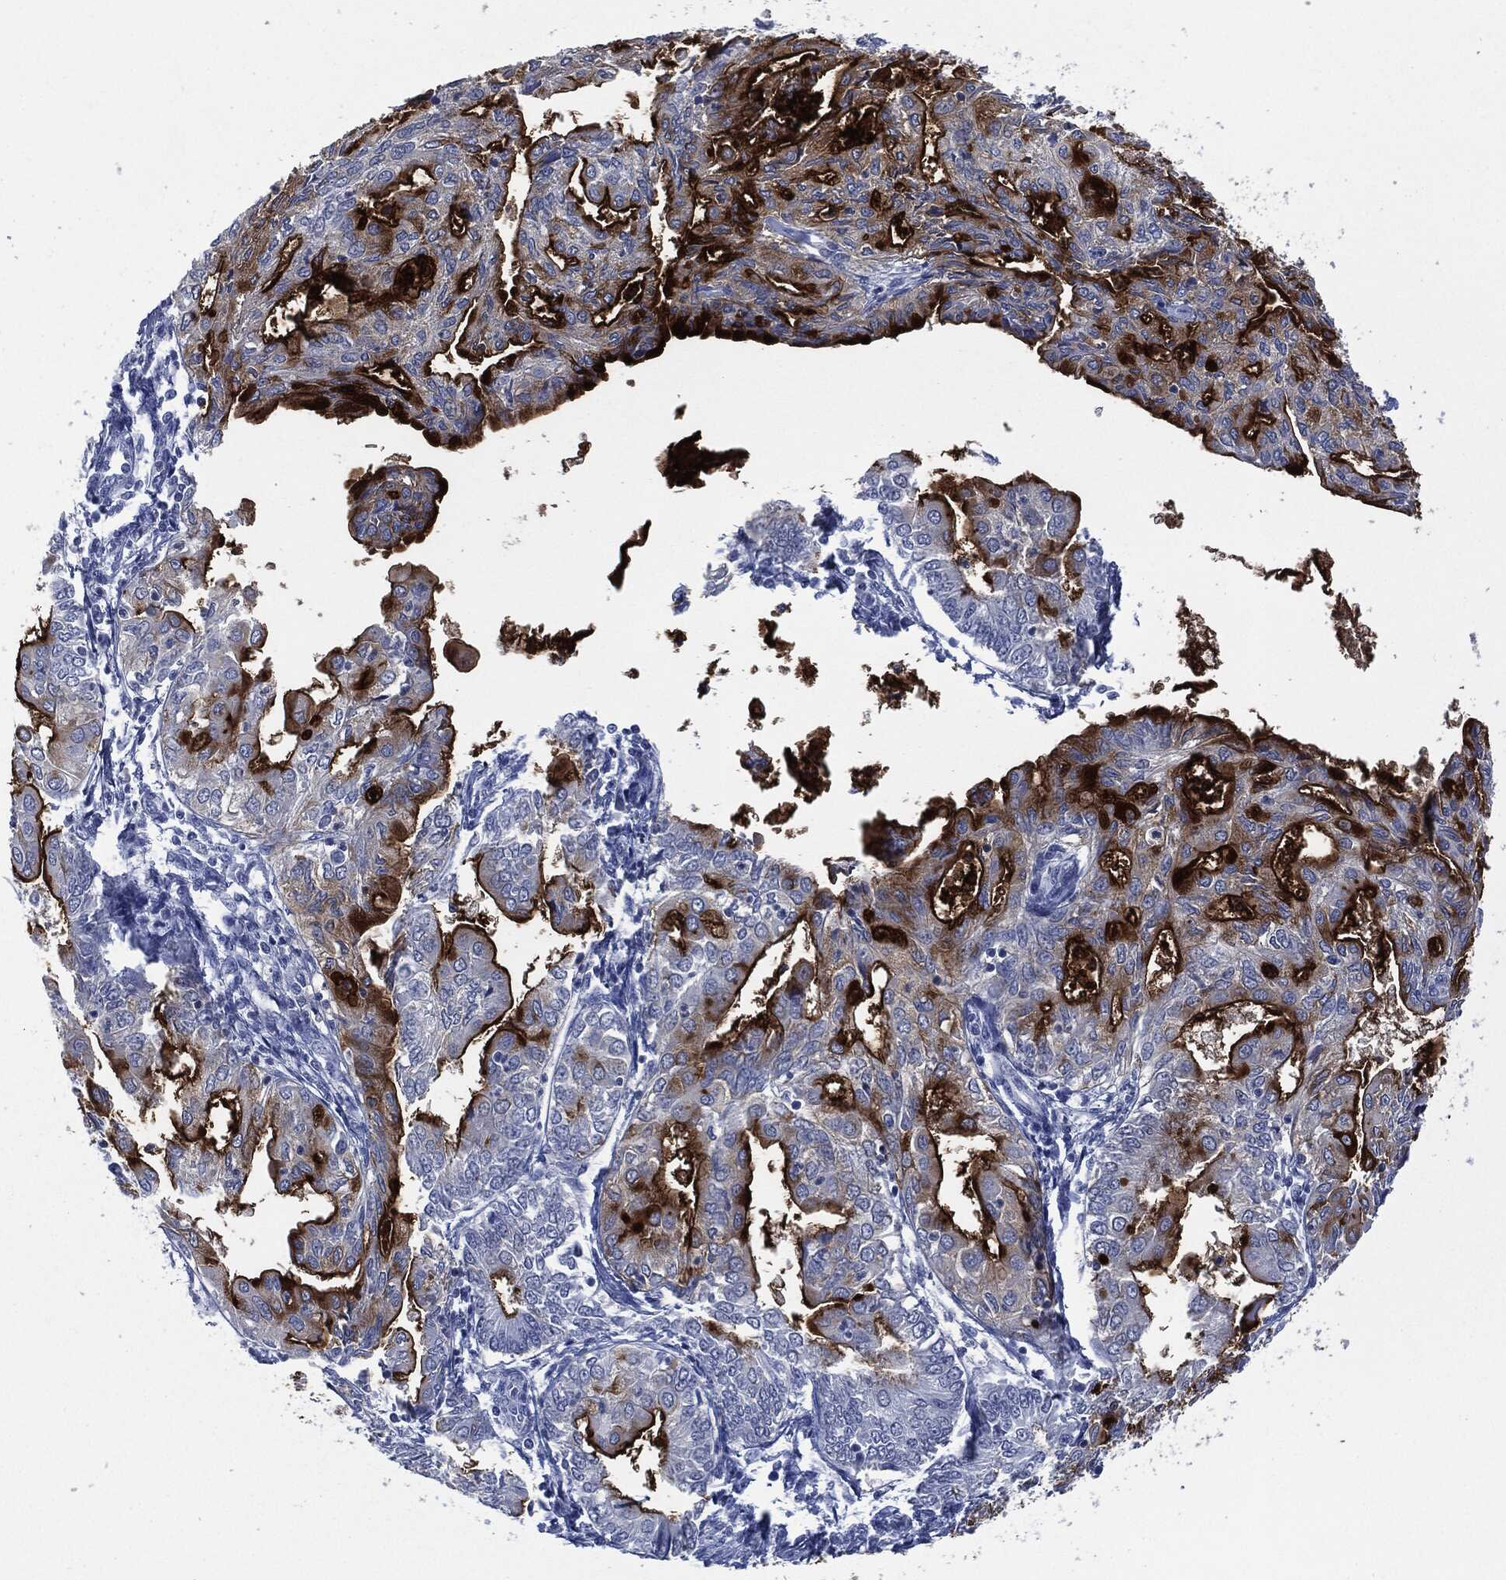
{"staining": {"intensity": "strong", "quantity": "25%-75%", "location": "cytoplasmic/membranous"}, "tissue": "endometrial cancer", "cell_type": "Tumor cells", "image_type": "cancer", "snomed": [{"axis": "morphology", "description": "Adenocarcinoma, NOS"}, {"axis": "topography", "description": "Endometrium"}], "caption": "This is an image of immunohistochemistry (IHC) staining of adenocarcinoma (endometrial), which shows strong staining in the cytoplasmic/membranous of tumor cells.", "gene": "MUC16", "patient": {"sex": "female", "age": 68}}